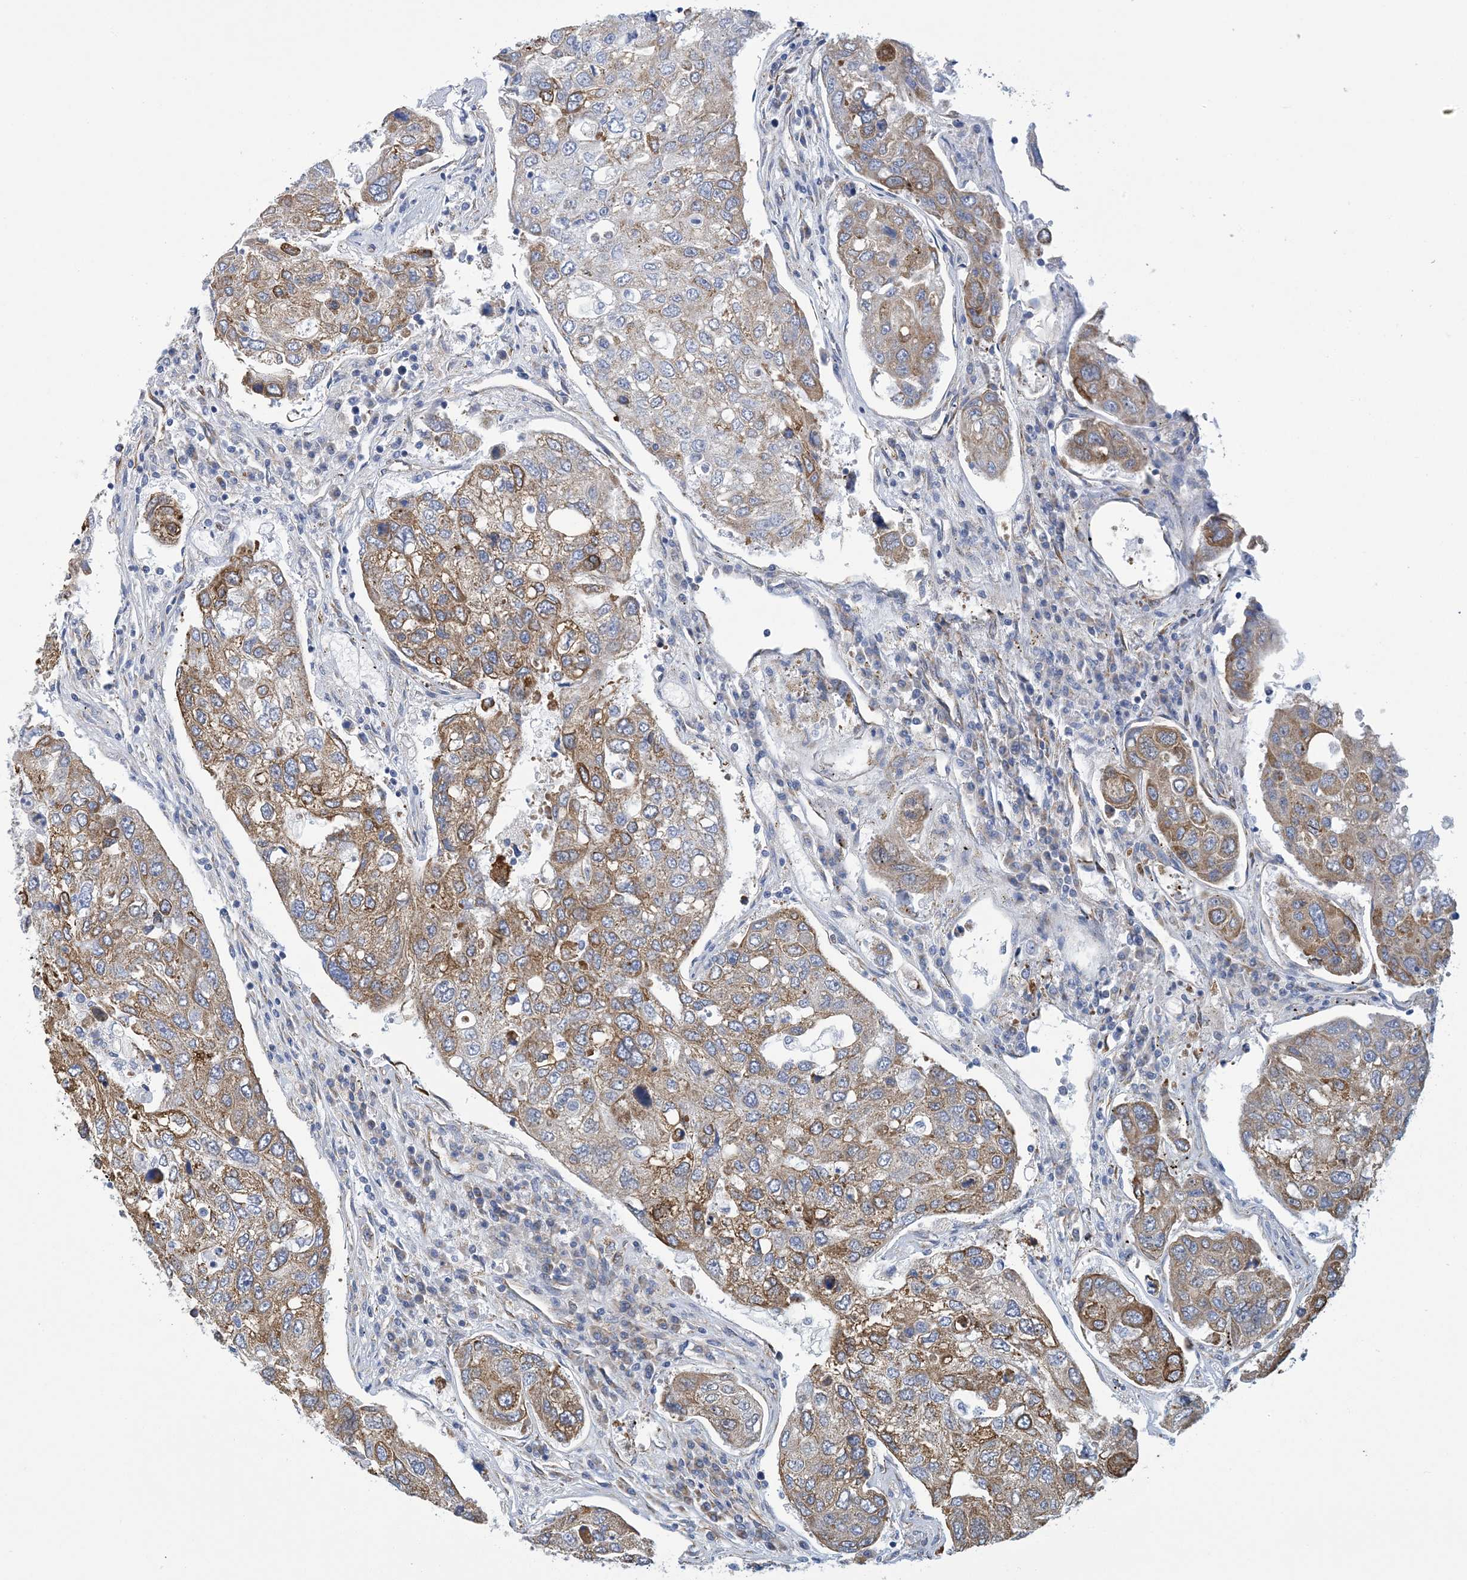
{"staining": {"intensity": "moderate", "quantity": ">75%", "location": "cytoplasmic/membranous"}, "tissue": "urothelial cancer", "cell_type": "Tumor cells", "image_type": "cancer", "snomed": [{"axis": "morphology", "description": "Urothelial carcinoma, High grade"}, {"axis": "topography", "description": "Lymph node"}, {"axis": "topography", "description": "Urinary bladder"}], "caption": "Tumor cells demonstrate medium levels of moderate cytoplasmic/membranous positivity in about >75% of cells in human urothelial cancer. (DAB = brown stain, brightfield microscopy at high magnification).", "gene": "CCDC14", "patient": {"sex": "male", "age": 51}}